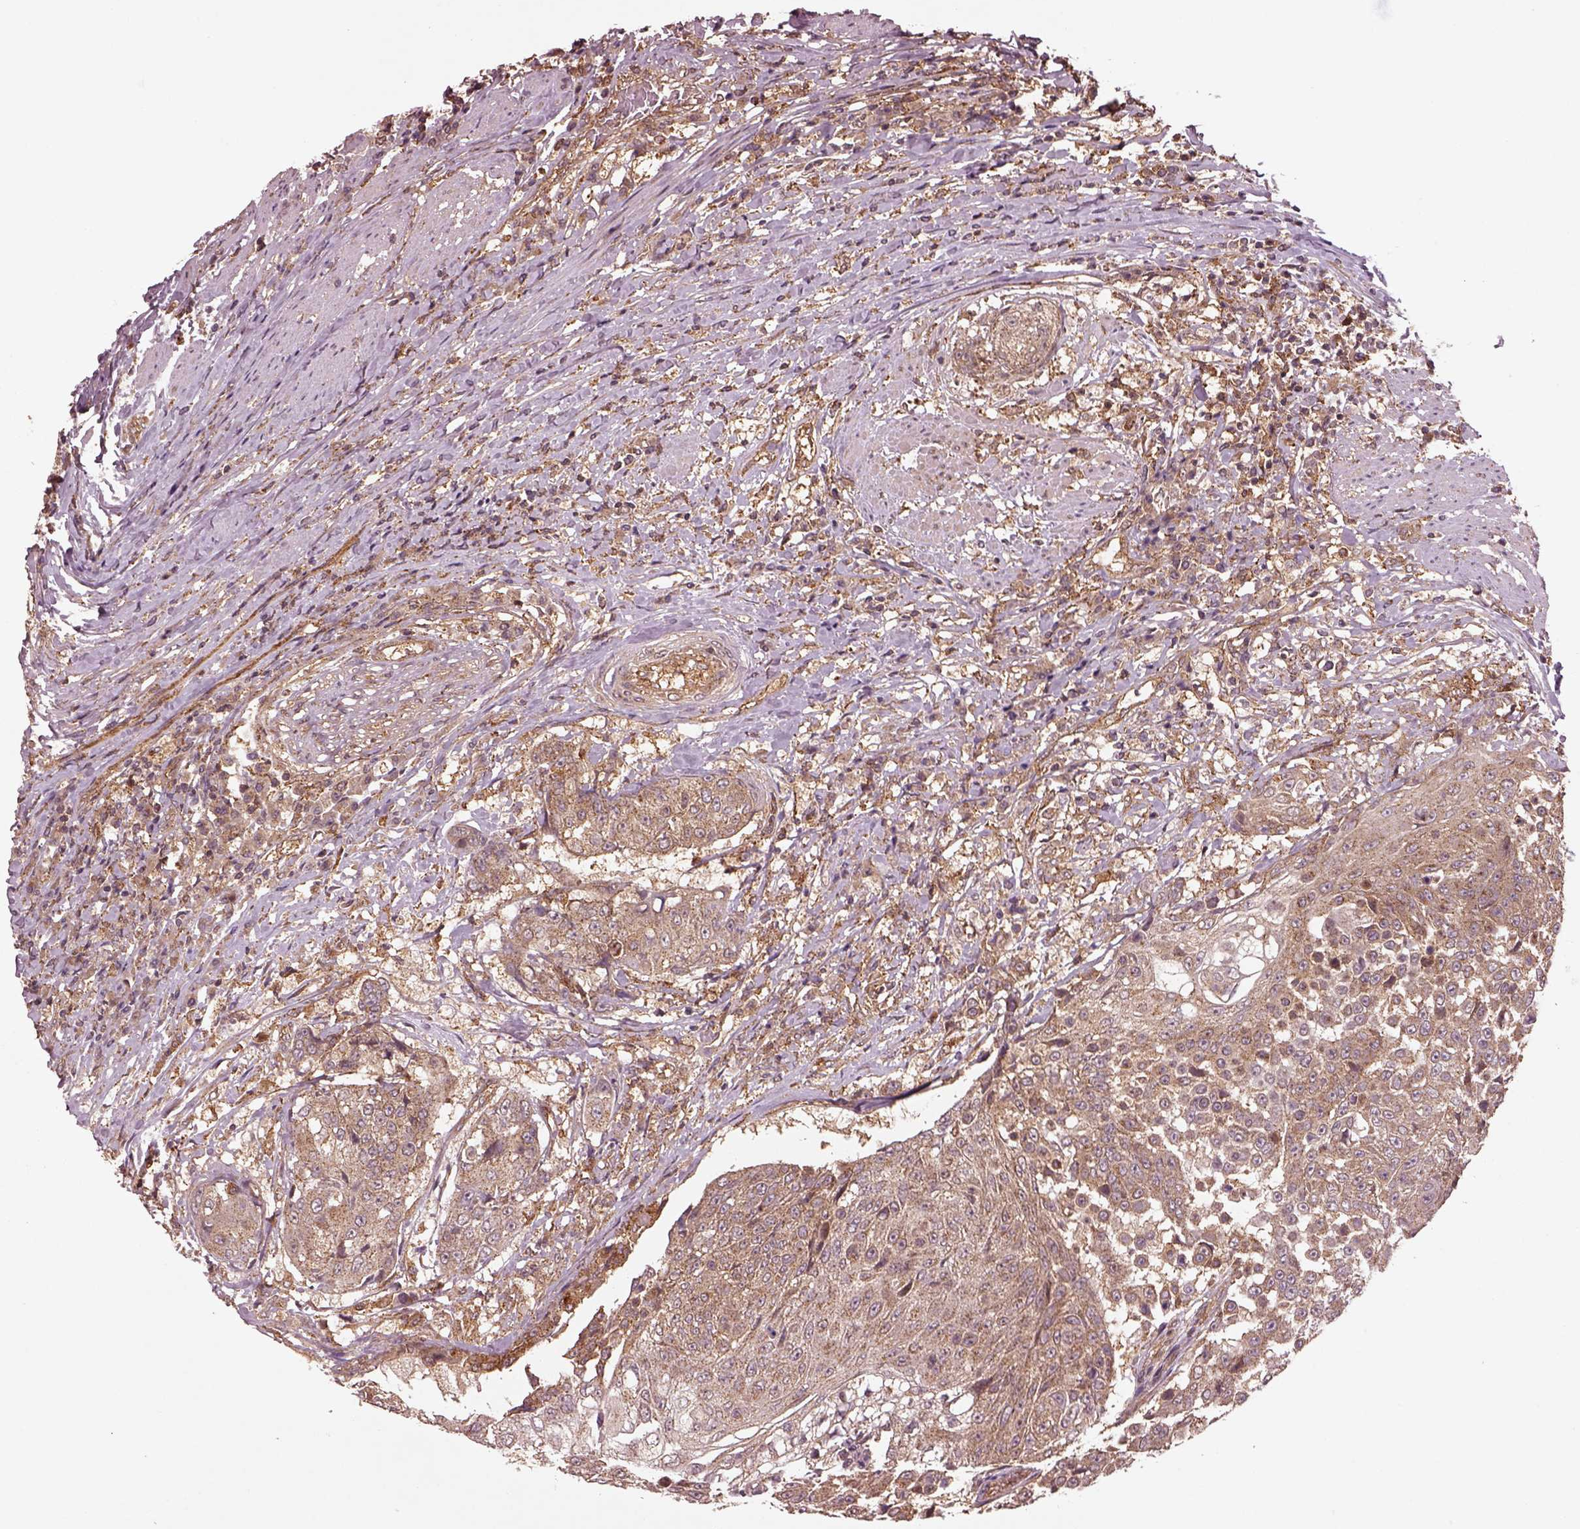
{"staining": {"intensity": "moderate", "quantity": "25%-75%", "location": "cytoplasmic/membranous"}, "tissue": "urothelial cancer", "cell_type": "Tumor cells", "image_type": "cancer", "snomed": [{"axis": "morphology", "description": "Urothelial carcinoma, High grade"}, {"axis": "topography", "description": "Urinary bladder"}], "caption": "Protein expression analysis of urothelial cancer exhibits moderate cytoplasmic/membranous positivity in about 25%-75% of tumor cells.", "gene": "WASHC2A", "patient": {"sex": "female", "age": 63}}